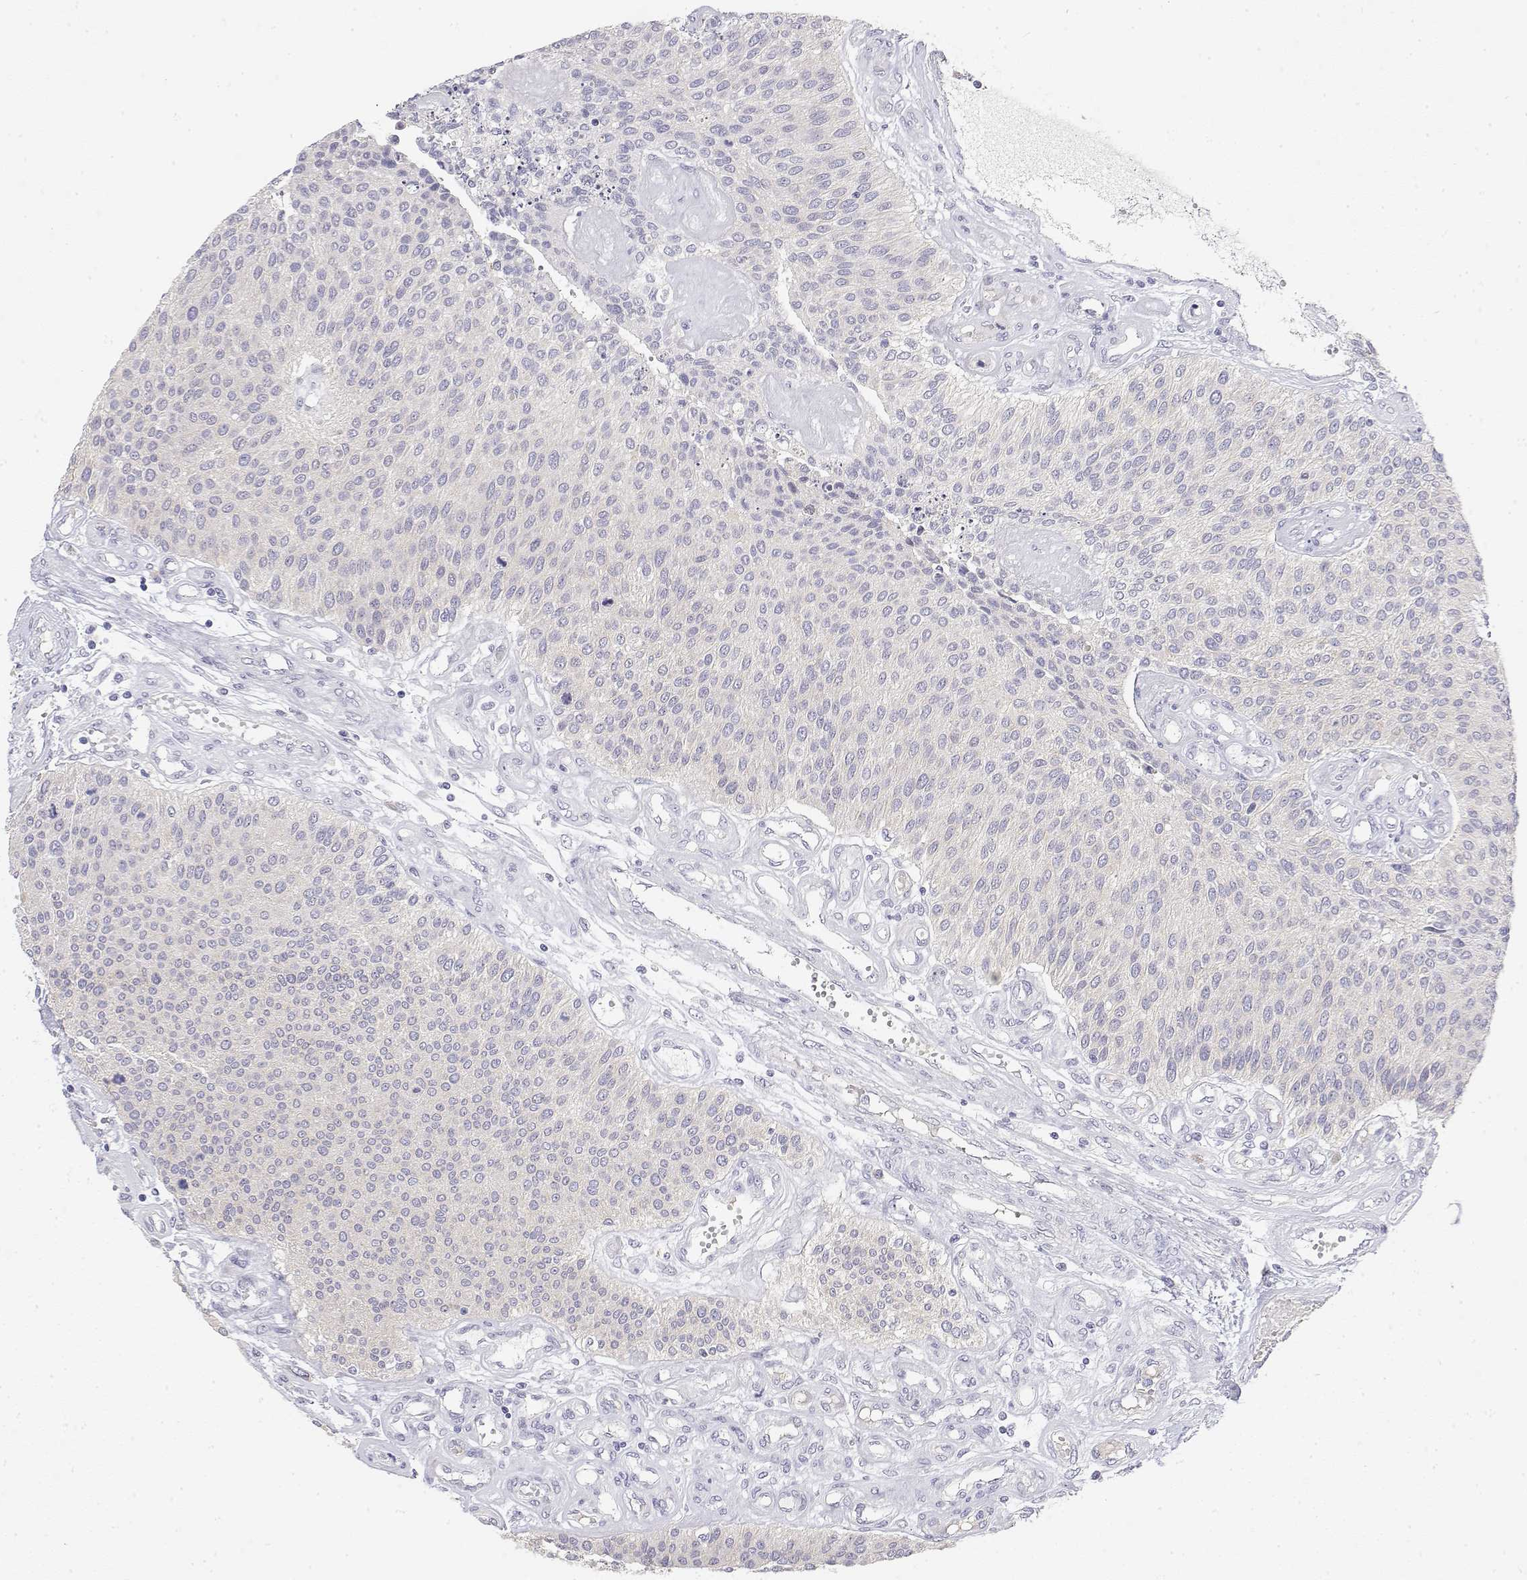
{"staining": {"intensity": "negative", "quantity": "none", "location": "none"}, "tissue": "urothelial cancer", "cell_type": "Tumor cells", "image_type": "cancer", "snomed": [{"axis": "morphology", "description": "Urothelial carcinoma, NOS"}, {"axis": "topography", "description": "Urinary bladder"}], "caption": "Tumor cells show no significant expression in urothelial cancer. The staining was performed using DAB to visualize the protein expression in brown, while the nuclei were stained in blue with hematoxylin (Magnification: 20x).", "gene": "MISP", "patient": {"sex": "male", "age": 55}}